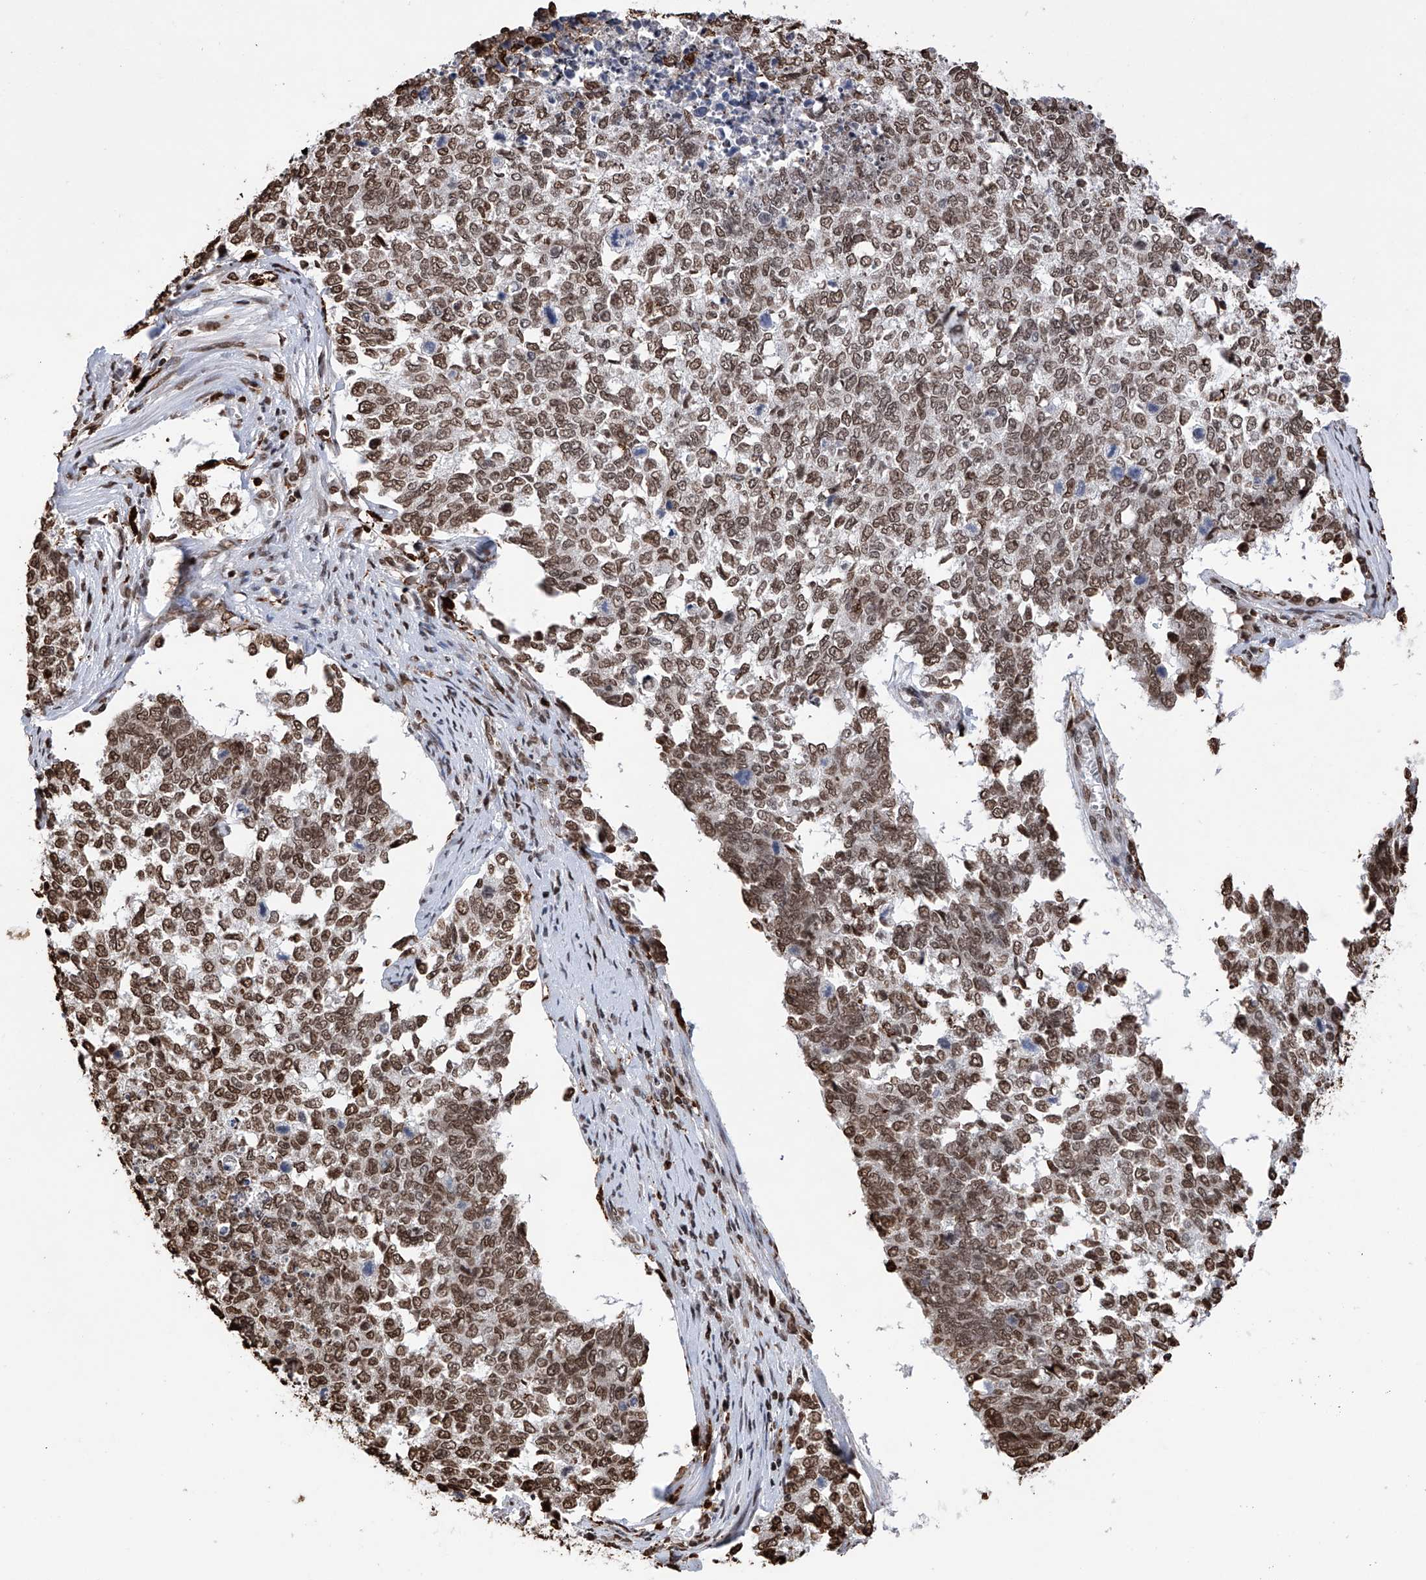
{"staining": {"intensity": "moderate", "quantity": ">75%", "location": "nuclear"}, "tissue": "cervical cancer", "cell_type": "Tumor cells", "image_type": "cancer", "snomed": [{"axis": "morphology", "description": "Squamous cell carcinoma, NOS"}, {"axis": "topography", "description": "Cervix"}], "caption": "Moderate nuclear positivity is identified in about >75% of tumor cells in cervical cancer. (DAB (3,3'-diaminobenzidine) = brown stain, brightfield microscopy at high magnification).", "gene": "CFAP410", "patient": {"sex": "female", "age": 63}}